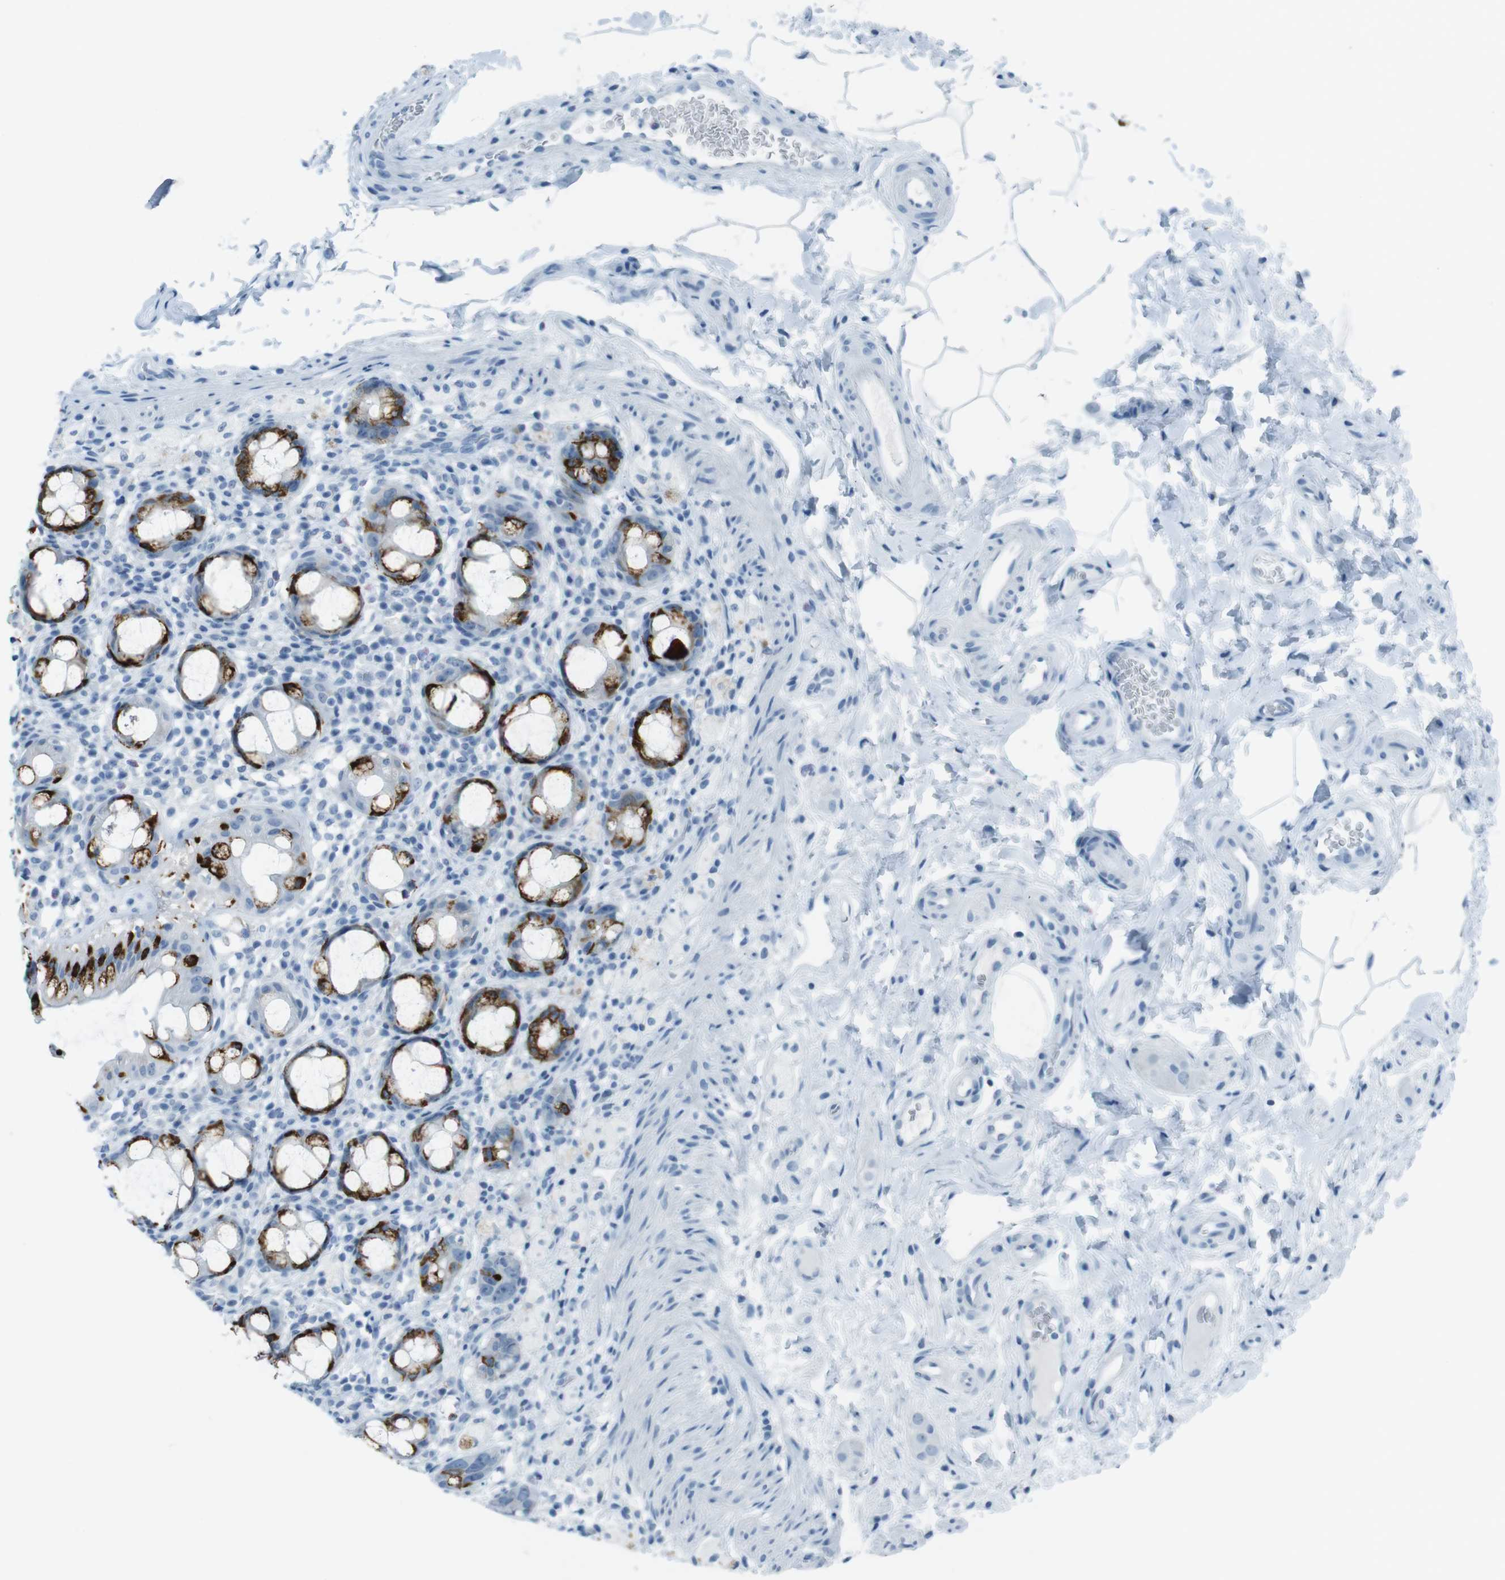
{"staining": {"intensity": "strong", "quantity": ">75%", "location": "cytoplasmic/membranous"}, "tissue": "rectum", "cell_type": "Glandular cells", "image_type": "normal", "snomed": [{"axis": "morphology", "description": "Normal tissue, NOS"}, {"axis": "topography", "description": "Rectum"}], "caption": "A micrograph showing strong cytoplasmic/membranous positivity in about >75% of glandular cells in normal rectum, as visualized by brown immunohistochemical staining.", "gene": "TMEM207", "patient": {"sex": "male", "age": 44}}